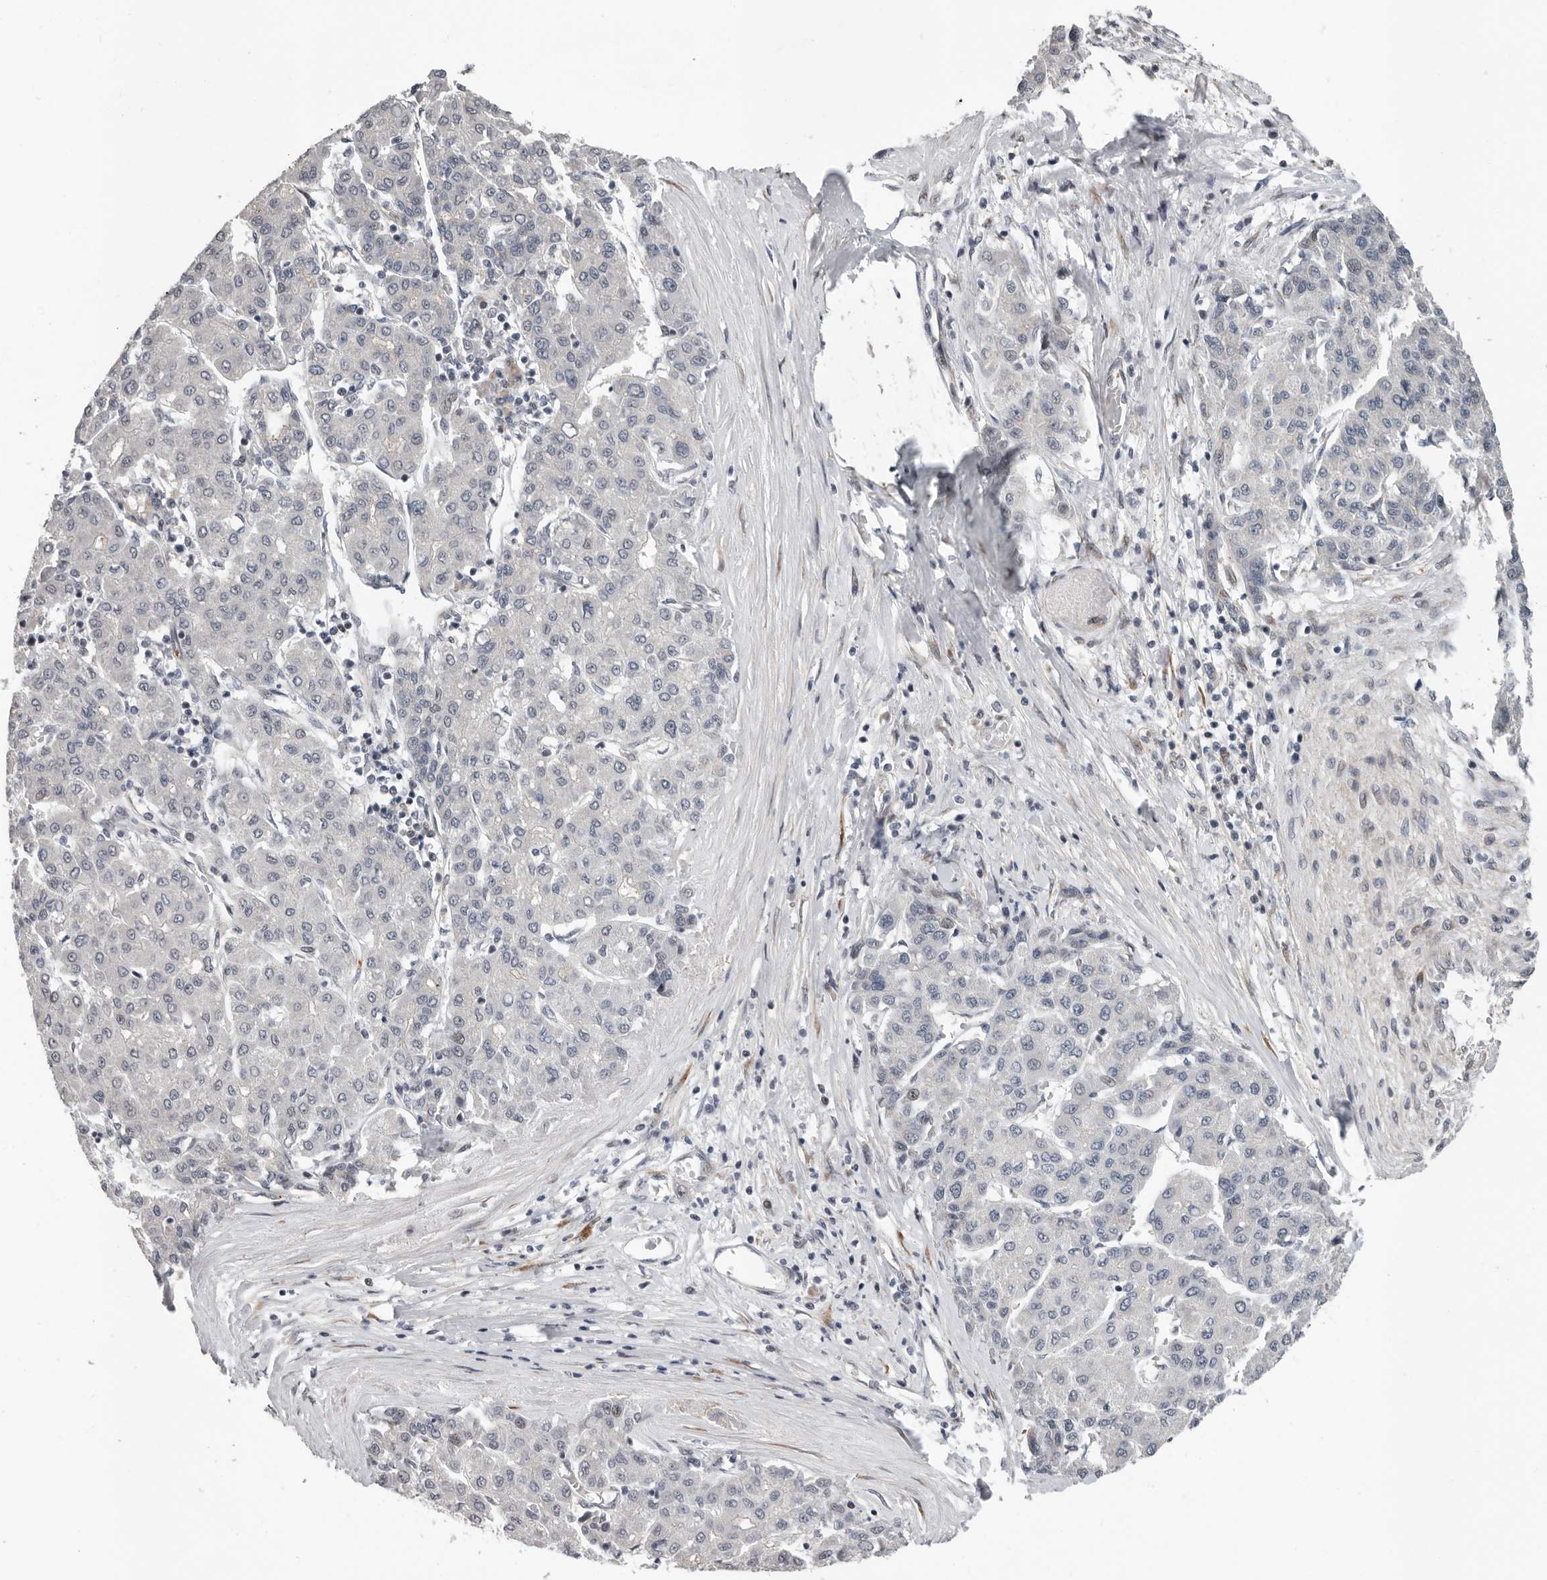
{"staining": {"intensity": "negative", "quantity": "none", "location": "none"}, "tissue": "liver cancer", "cell_type": "Tumor cells", "image_type": "cancer", "snomed": [{"axis": "morphology", "description": "Carcinoma, Hepatocellular, NOS"}, {"axis": "topography", "description": "Liver"}], "caption": "The histopathology image reveals no significant staining in tumor cells of hepatocellular carcinoma (liver).", "gene": "RALGPS2", "patient": {"sex": "male", "age": 65}}